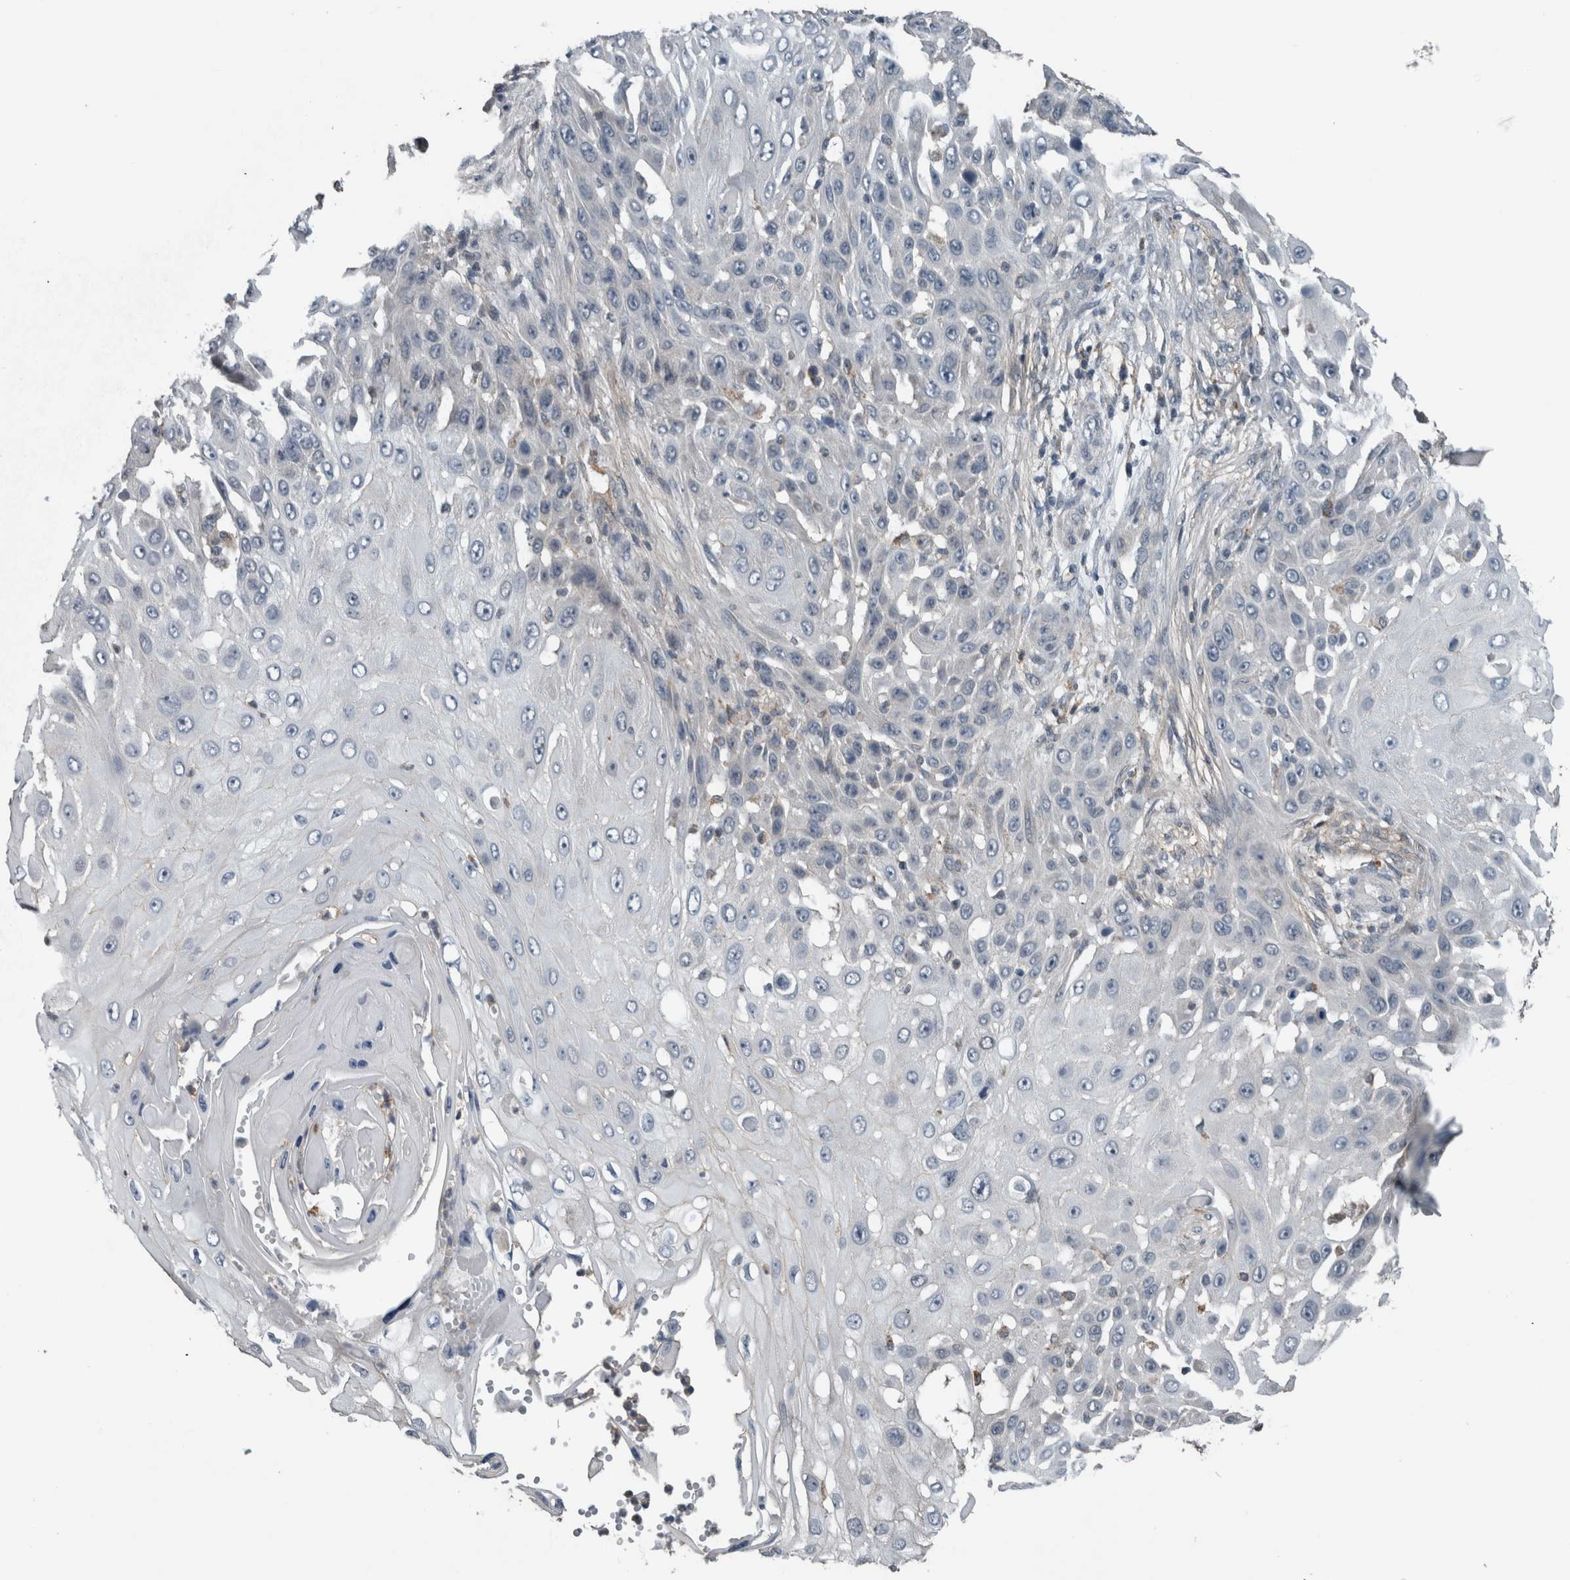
{"staining": {"intensity": "negative", "quantity": "none", "location": "none"}, "tissue": "skin cancer", "cell_type": "Tumor cells", "image_type": "cancer", "snomed": [{"axis": "morphology", "description": "Squamous cell carcinoma, NOS"}, {"axis": "topography", "description": "Skin"}], "caption": "Skin cancer stained for a protein using IHC demonstrates no staining tumor cells.", "gene": "ACSF2", "patient": {"sex": "female", "age": 44}}